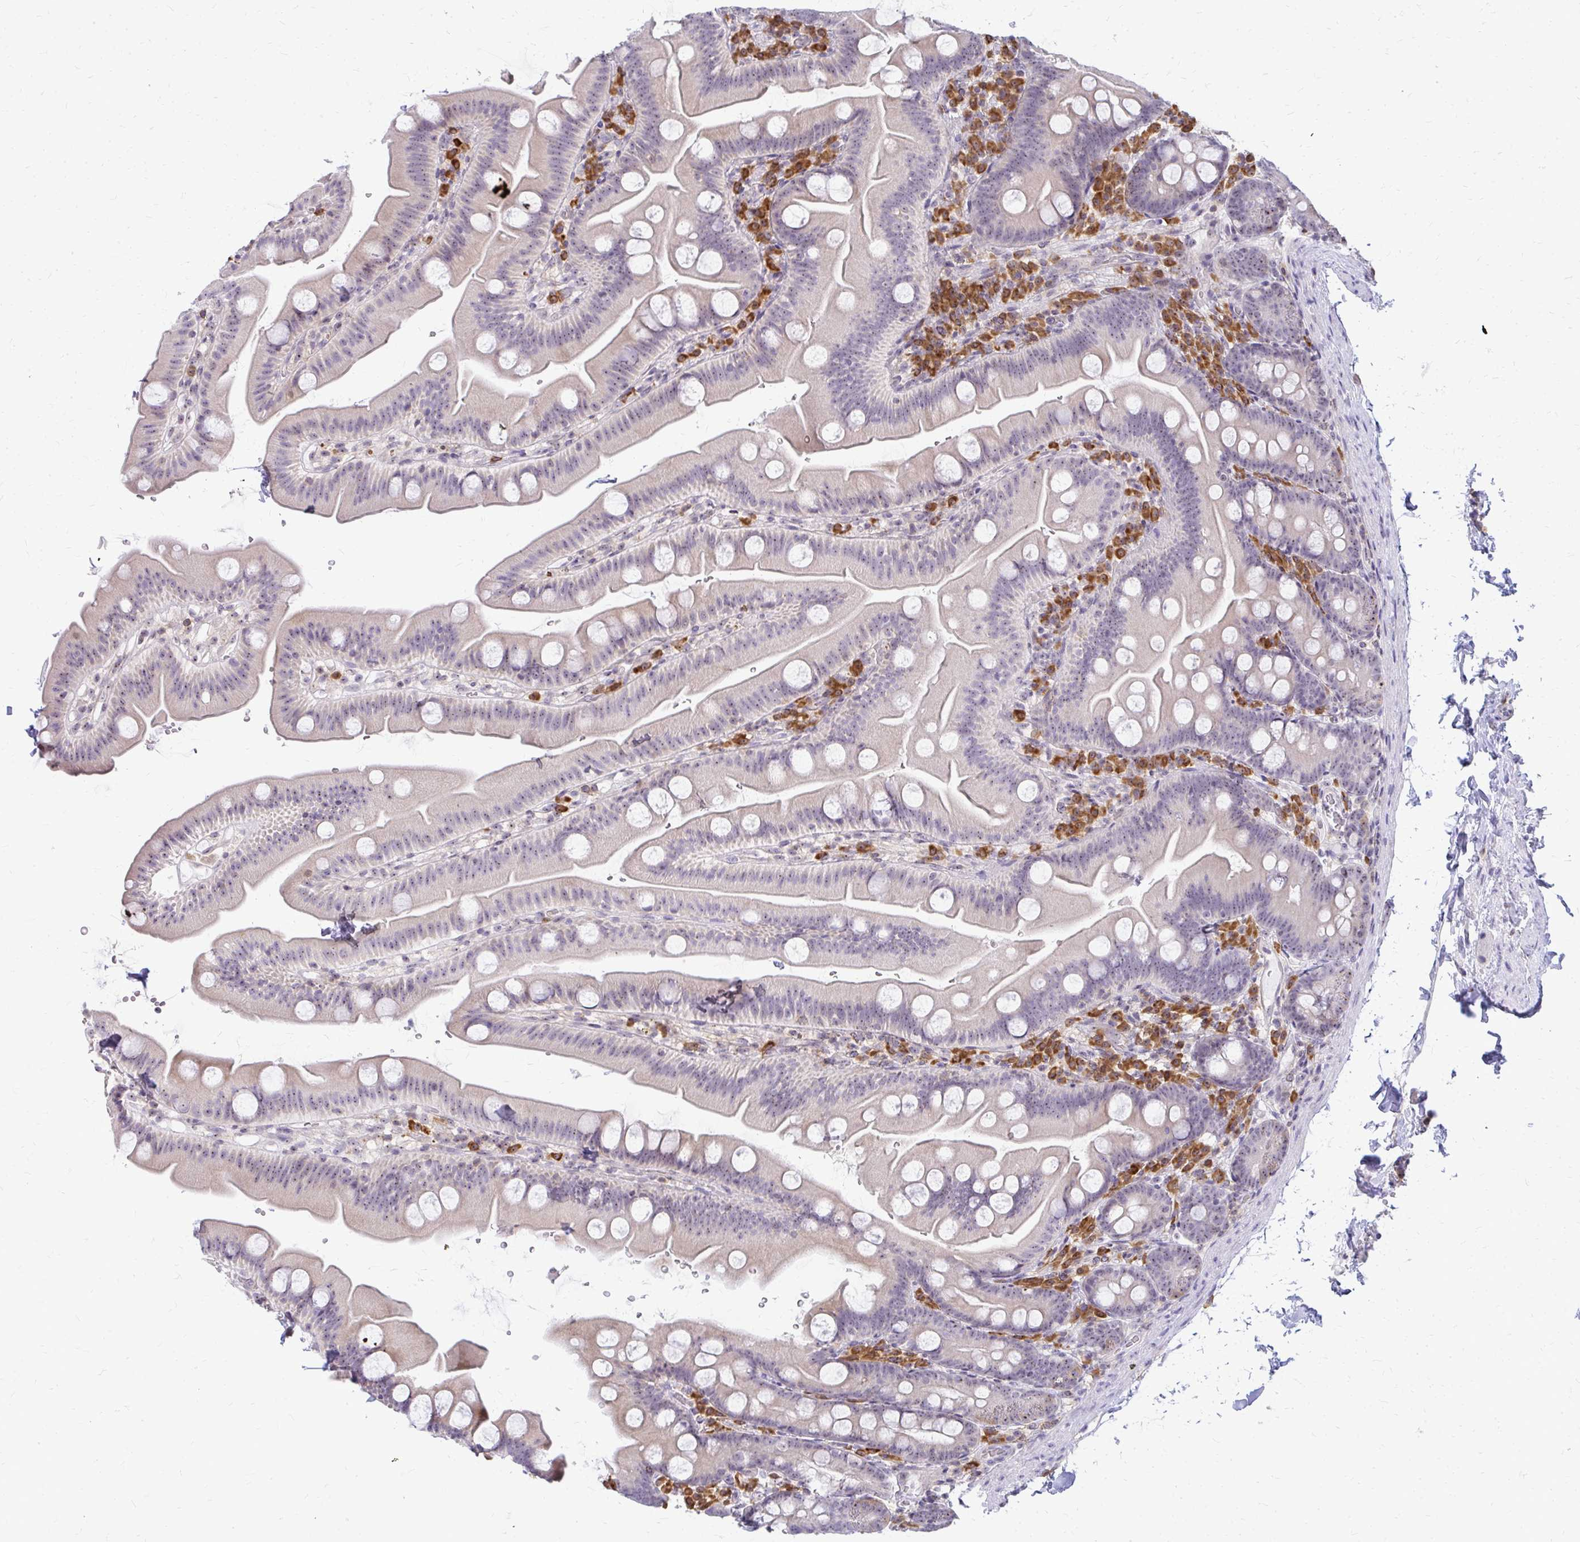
{"staining": {"intensity": "moderate", "quantity": "<25%", "location": "cytoplasmic/membranous,nuclear"}, "tissue": "small intestine", "cell_type": "Glandular cells", "image_type": "normal", "snomed": [{"axis": "morphology", "description": "Normal tissue, NOS"}, {"axis": "topography", "description": "Small intestine"}], "caption": "Immunohistochemical staining of benign human small intestine reveals moderate cytoplasmic/membranous,nuclear protein positivity in approximately <25% of glandular cells.", "gene": "FAM9A", "patient": {"sex": "female", "age": 68}}